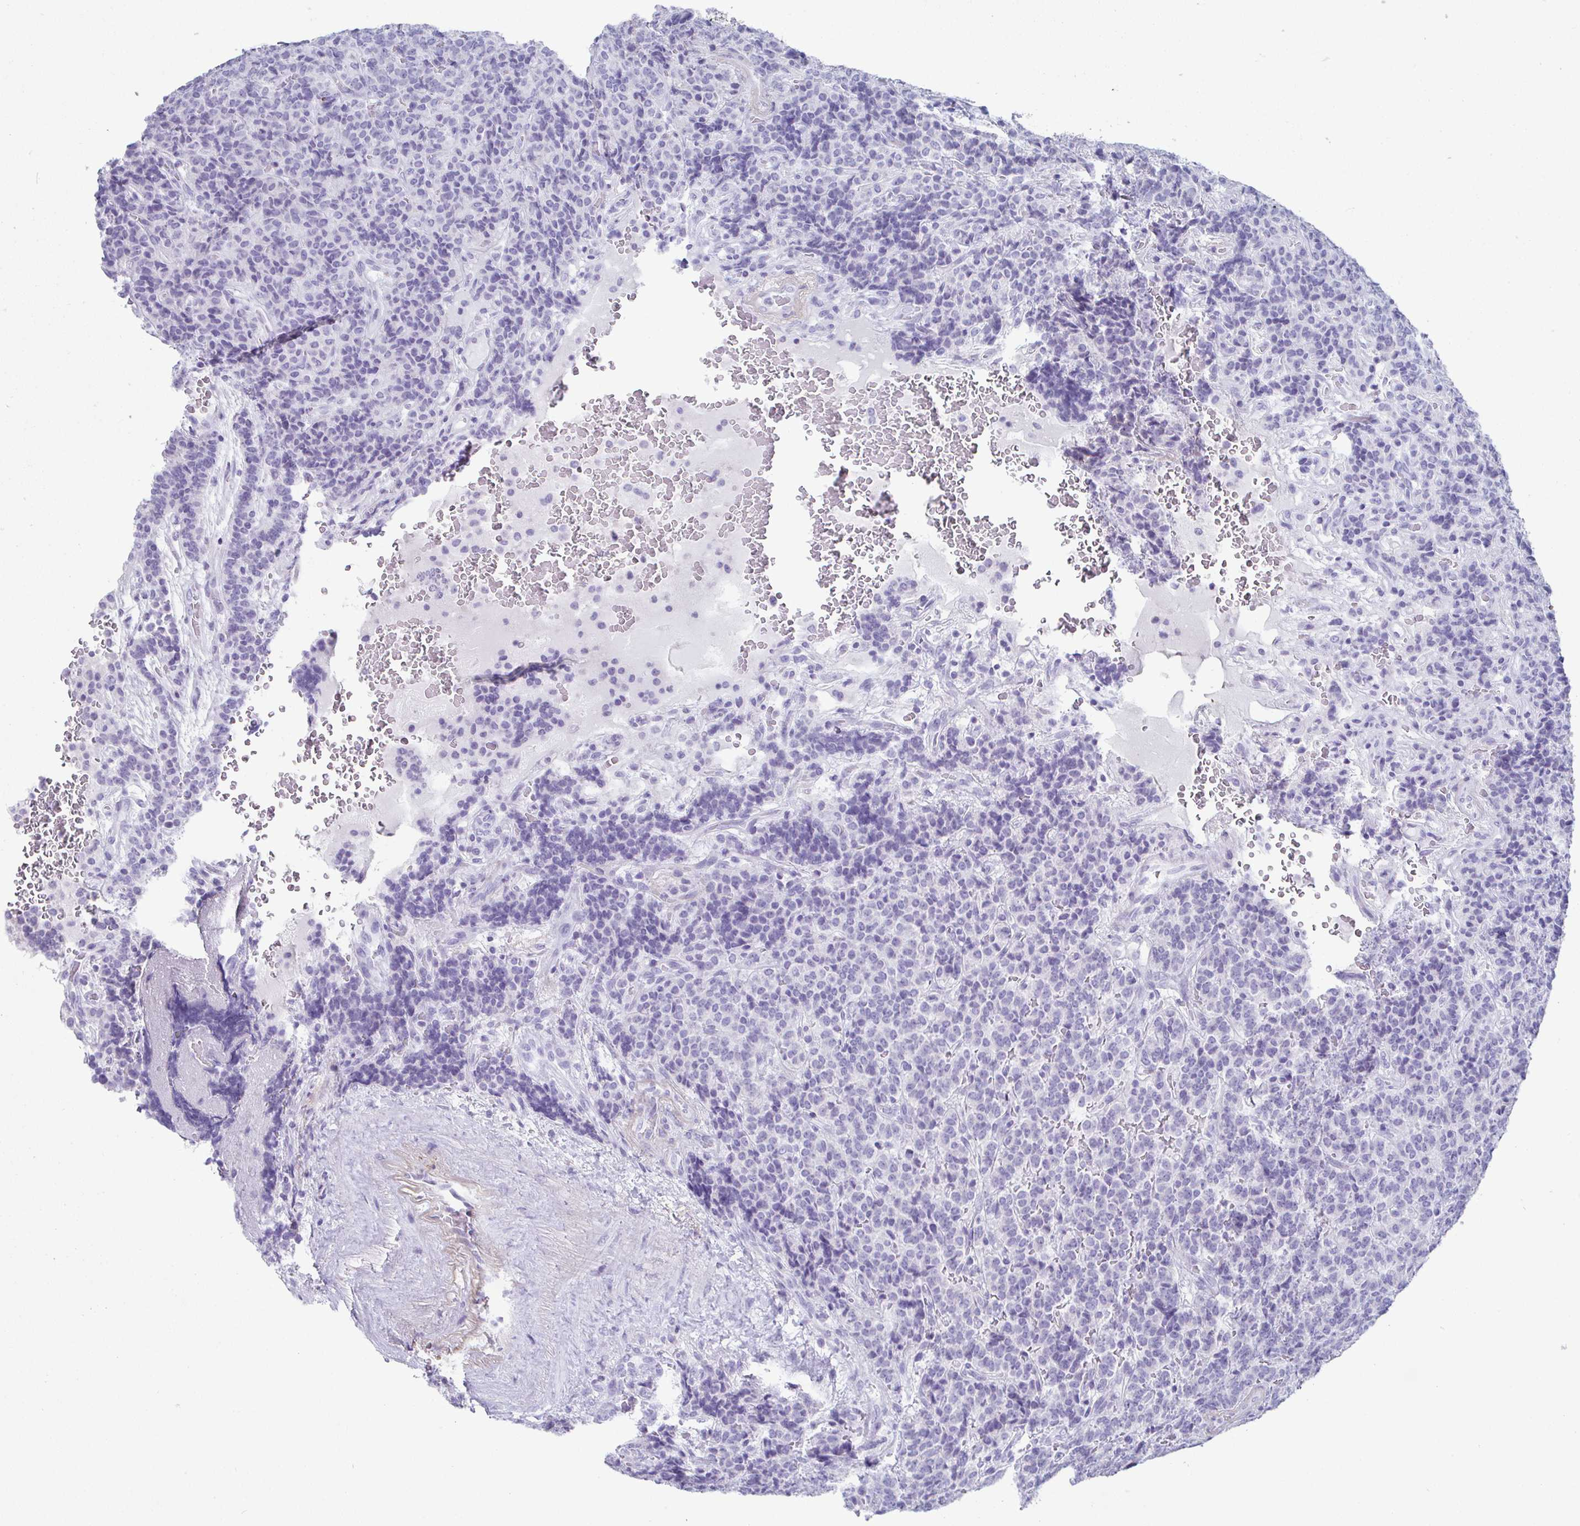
{"staining": {"intensity": "negative", "quantity": "none", "location": "none"}, "tissue": "carcinoid", "cell_type": "Tumor cells", "image_type": "cancer", "snomed": [{"axis": "morphology", "description": "Carcinoid, malignant, NOS"}, {"axis": "topography", "description": "Pancreas"}], "caption": "The micrograph reveals no significant staining in tumor cells of malignant carcinoid.", "gene": "CREG2", "patient": {"sex": "male", "age": 36}}